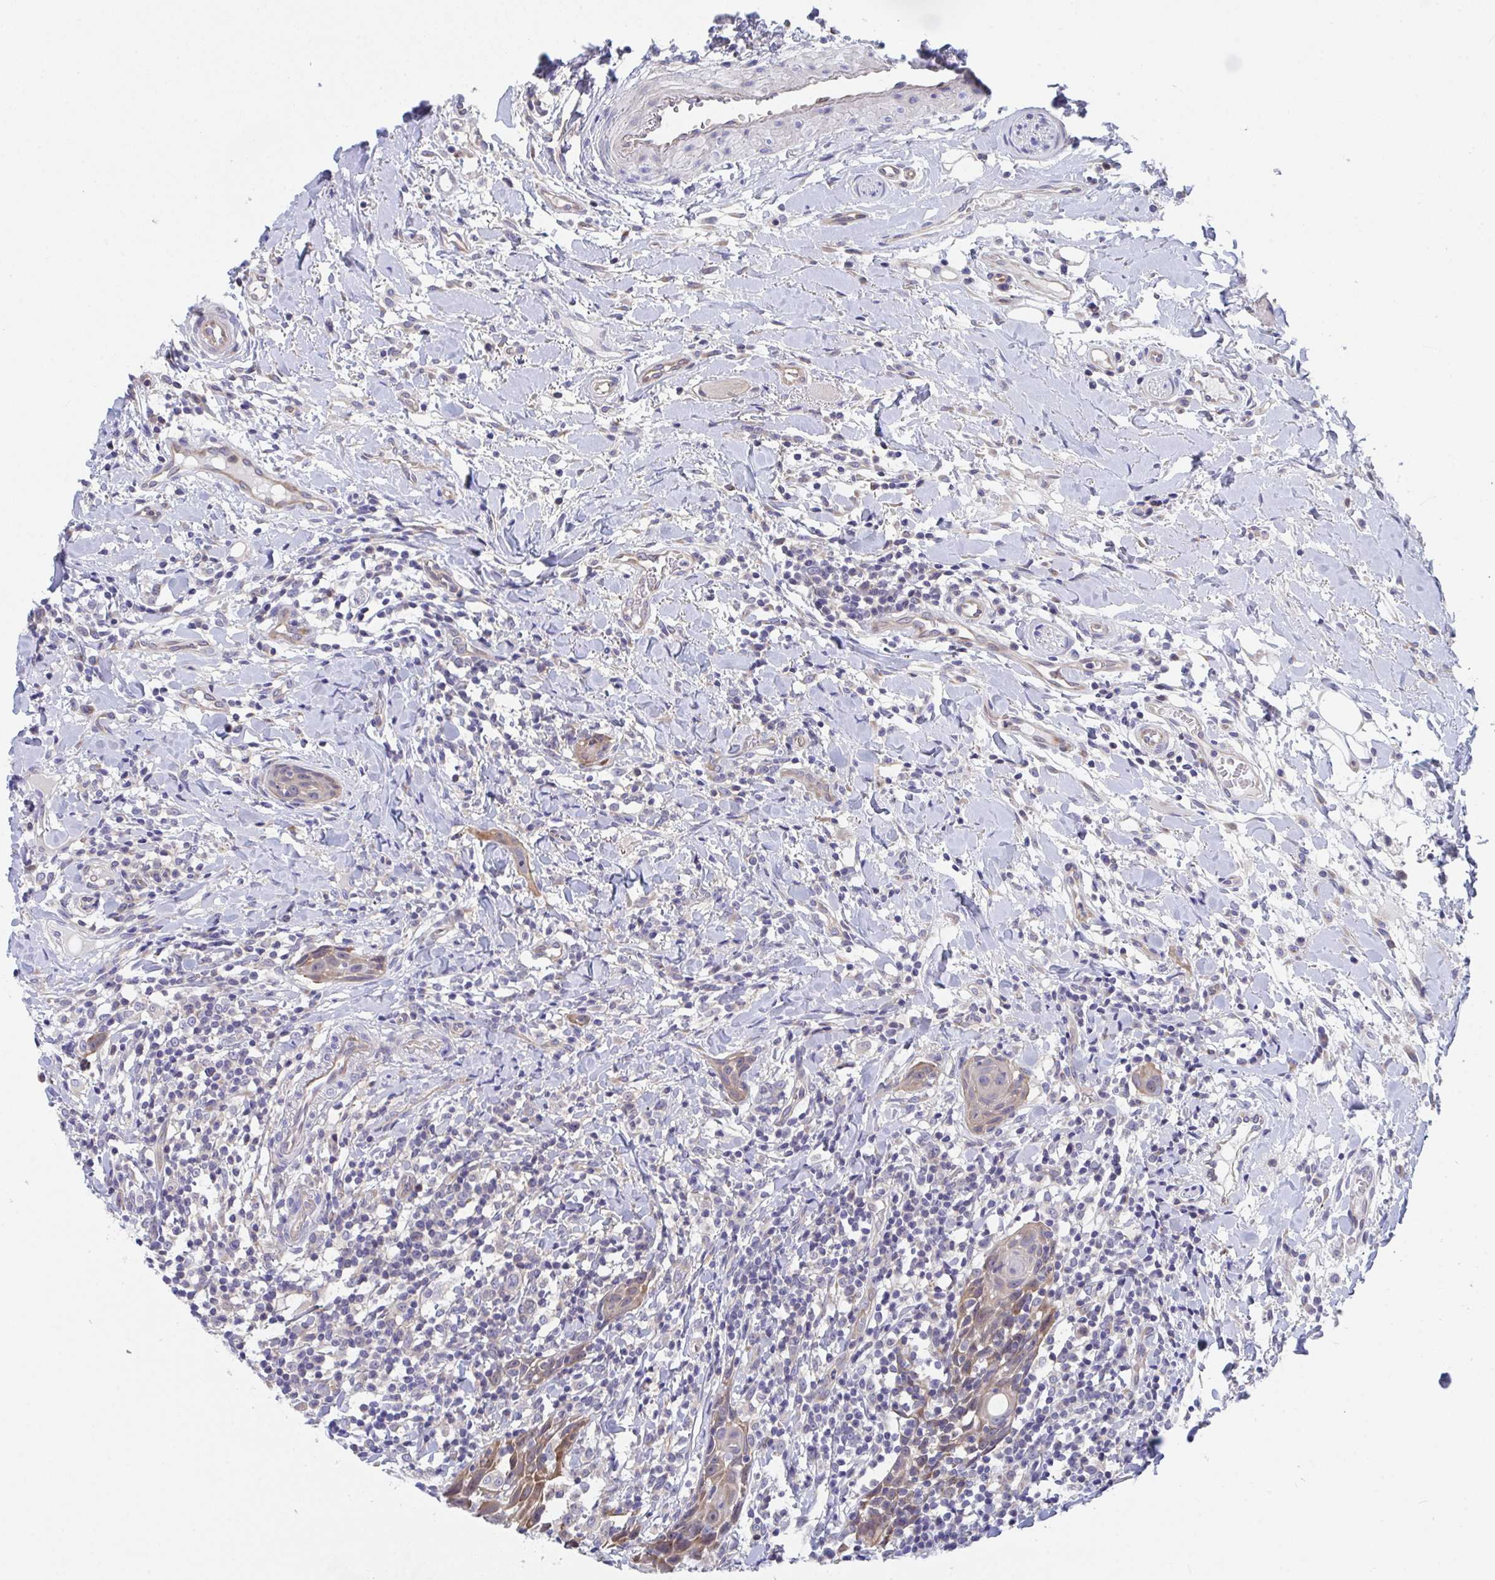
{"staining": {"intensity": "weak", "quantity": ">75%", "location": "cytoplasmic/membranous"}, "tissue": "head and neck cancer", "cell_type": "Tumor cells", "image_type": "cancer", "snomed": [{"axis": "morphology", "description": "Squamous cell carcinoma, NOS"}, {"axis": "topography", "description": "Oral tissue"}, {"axis": "topography", "description": "Head-Neck"}], "caption": "A photomicrograph showing weak cytoplasmic/membranous staining in approximately >75% of tumor cells in head and neck squamous cell carcinoma, as visualized by brown immunohistochemical staining.", "gene": "P2RX3", "patient": {"sex": "male", "age": 49}}